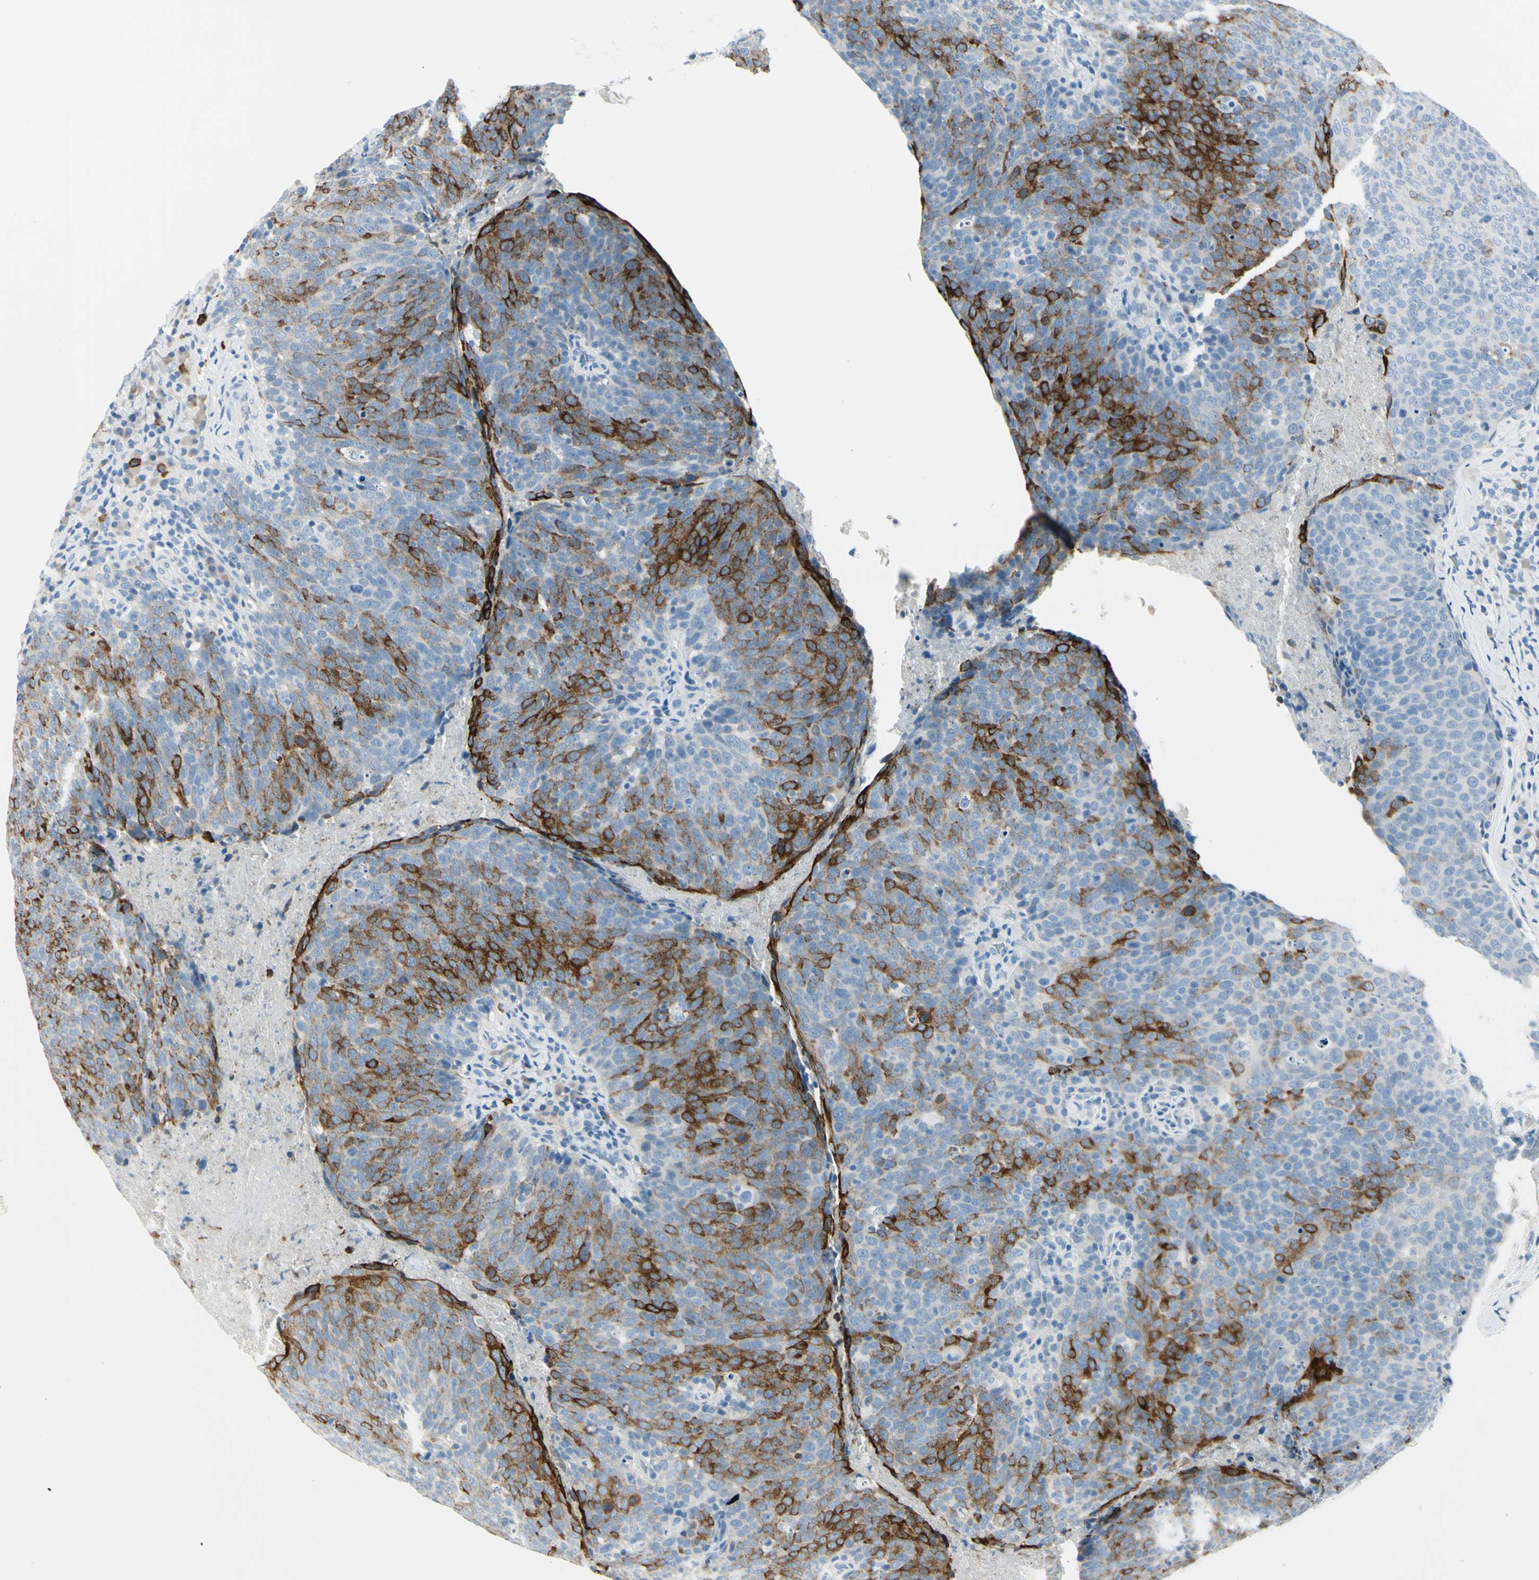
{"staining": {"intensity": "strong", "quantity": "25%-75%", "location": "cytoplasmic/membranous"}, "tissue": "head and neck cancer", "cell_type": "Tumor cells", "image_type": "cancer", "snomed": [{"axis": "morphology", "description": "Squamous cell carcinoma, NOS"}, {"axis": "morphology", "description": "Squamous cell carcinoma, metastatic, NOS"}, {"axis": "topography", "description": "Lymph node"}, {"axis": "topography", "description": "Head-Neck"}], "caption": "Approximately 25%-75% of tumor cells in metastatic squamous cell carcinoma (head and neck) exhibit strong cytoplasmic/membranous protein expression as visualized by brown immunohistochemical staining.", "gene": "DLG4", "patient": {"sex": "male", "age": 62}}